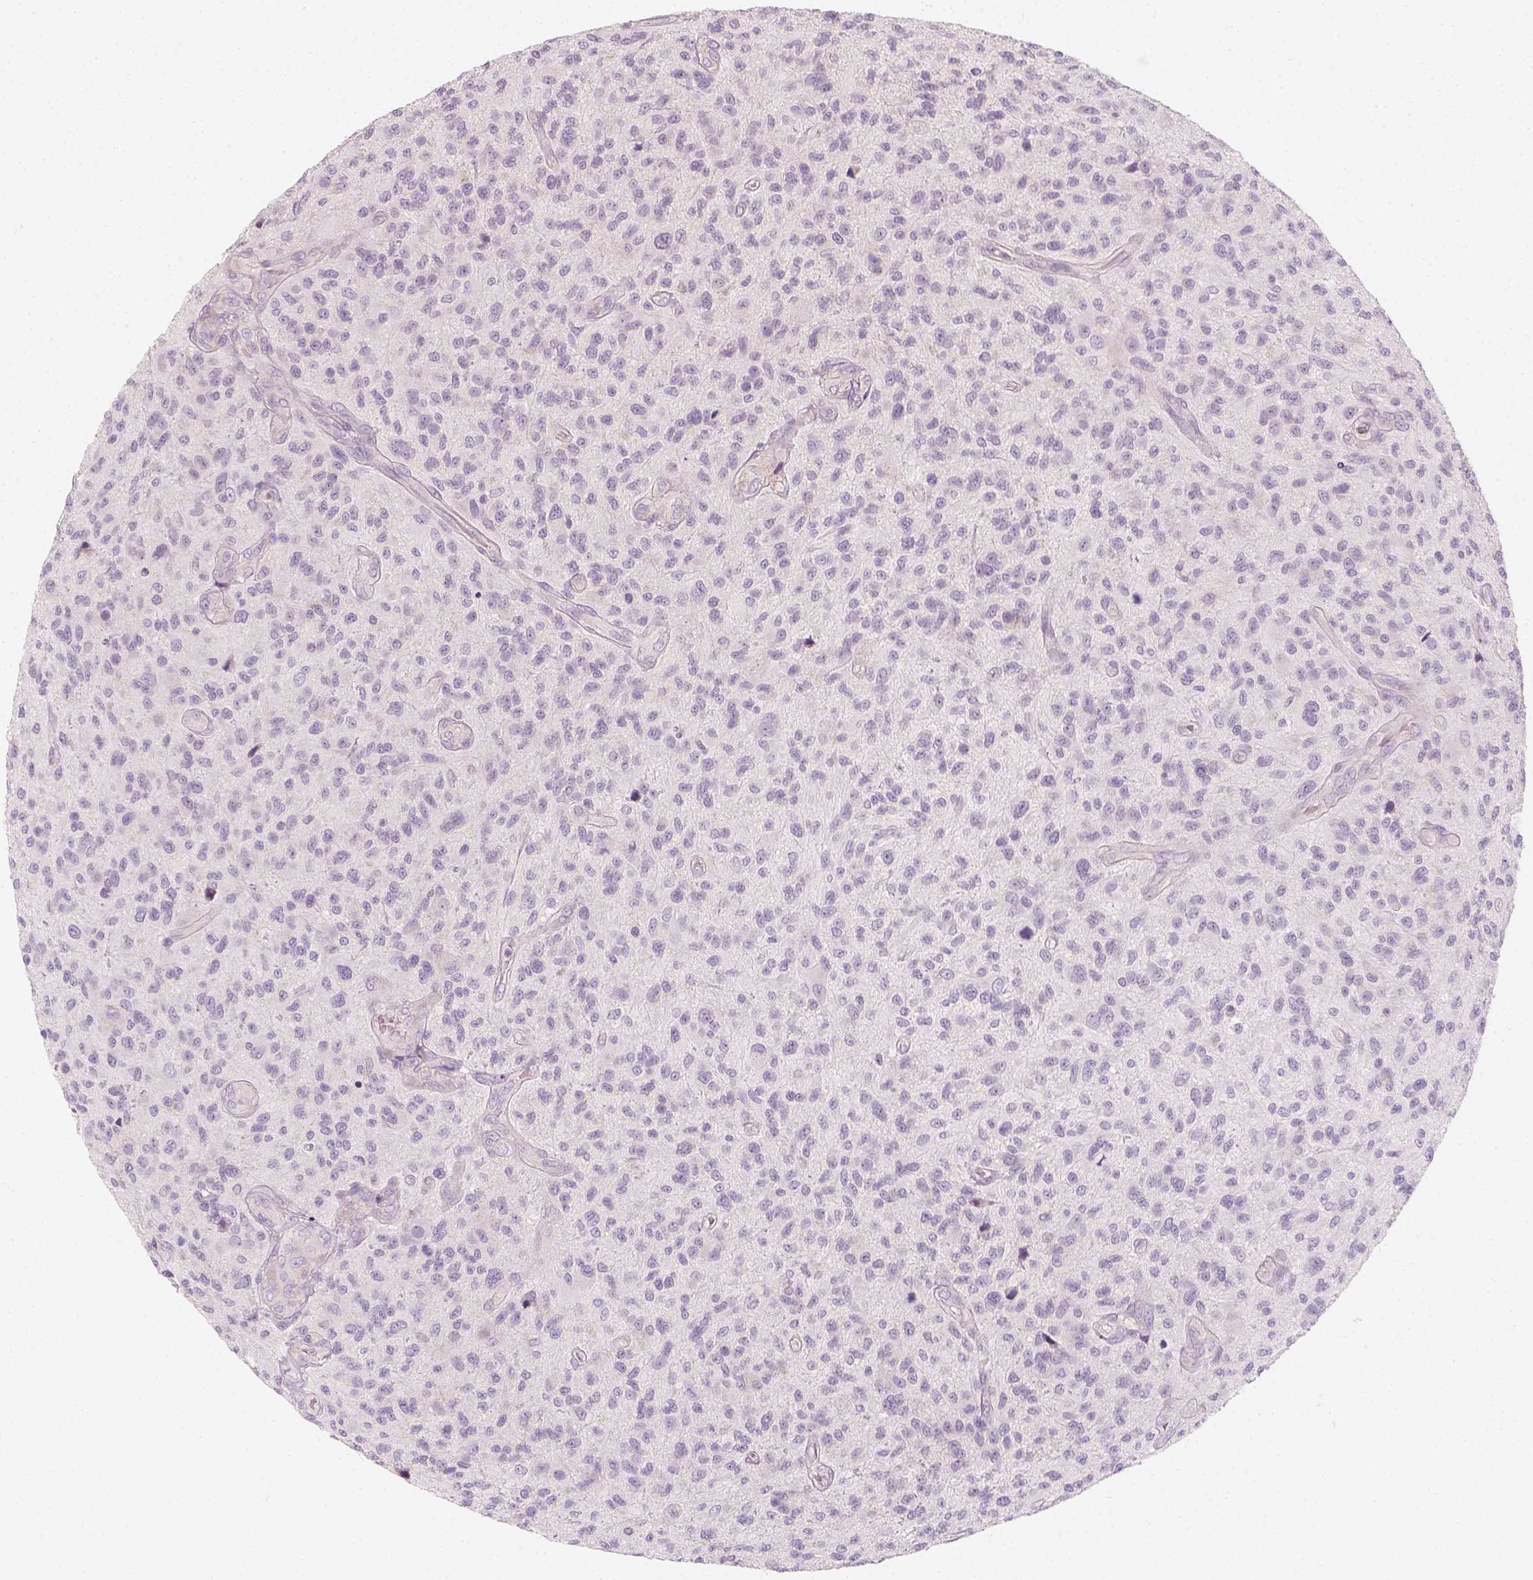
{"staining": {"intensity": "negative", "quantity": "none", "location": "none"}, "tissue": "glioma", "cell_type": "Tumor cells", "image_type": "cancer", "snomed": [{"axis": "morphology", "description": "Glioma, malignant, High grade"}, {"axis": "topography", "description": "Brain"}], "caption": "Immunohistochemical staining of glioma displays no significant staining in tumor cells.", "gene": "PRAME", "patient": {"sex": "male", "age": 47}}